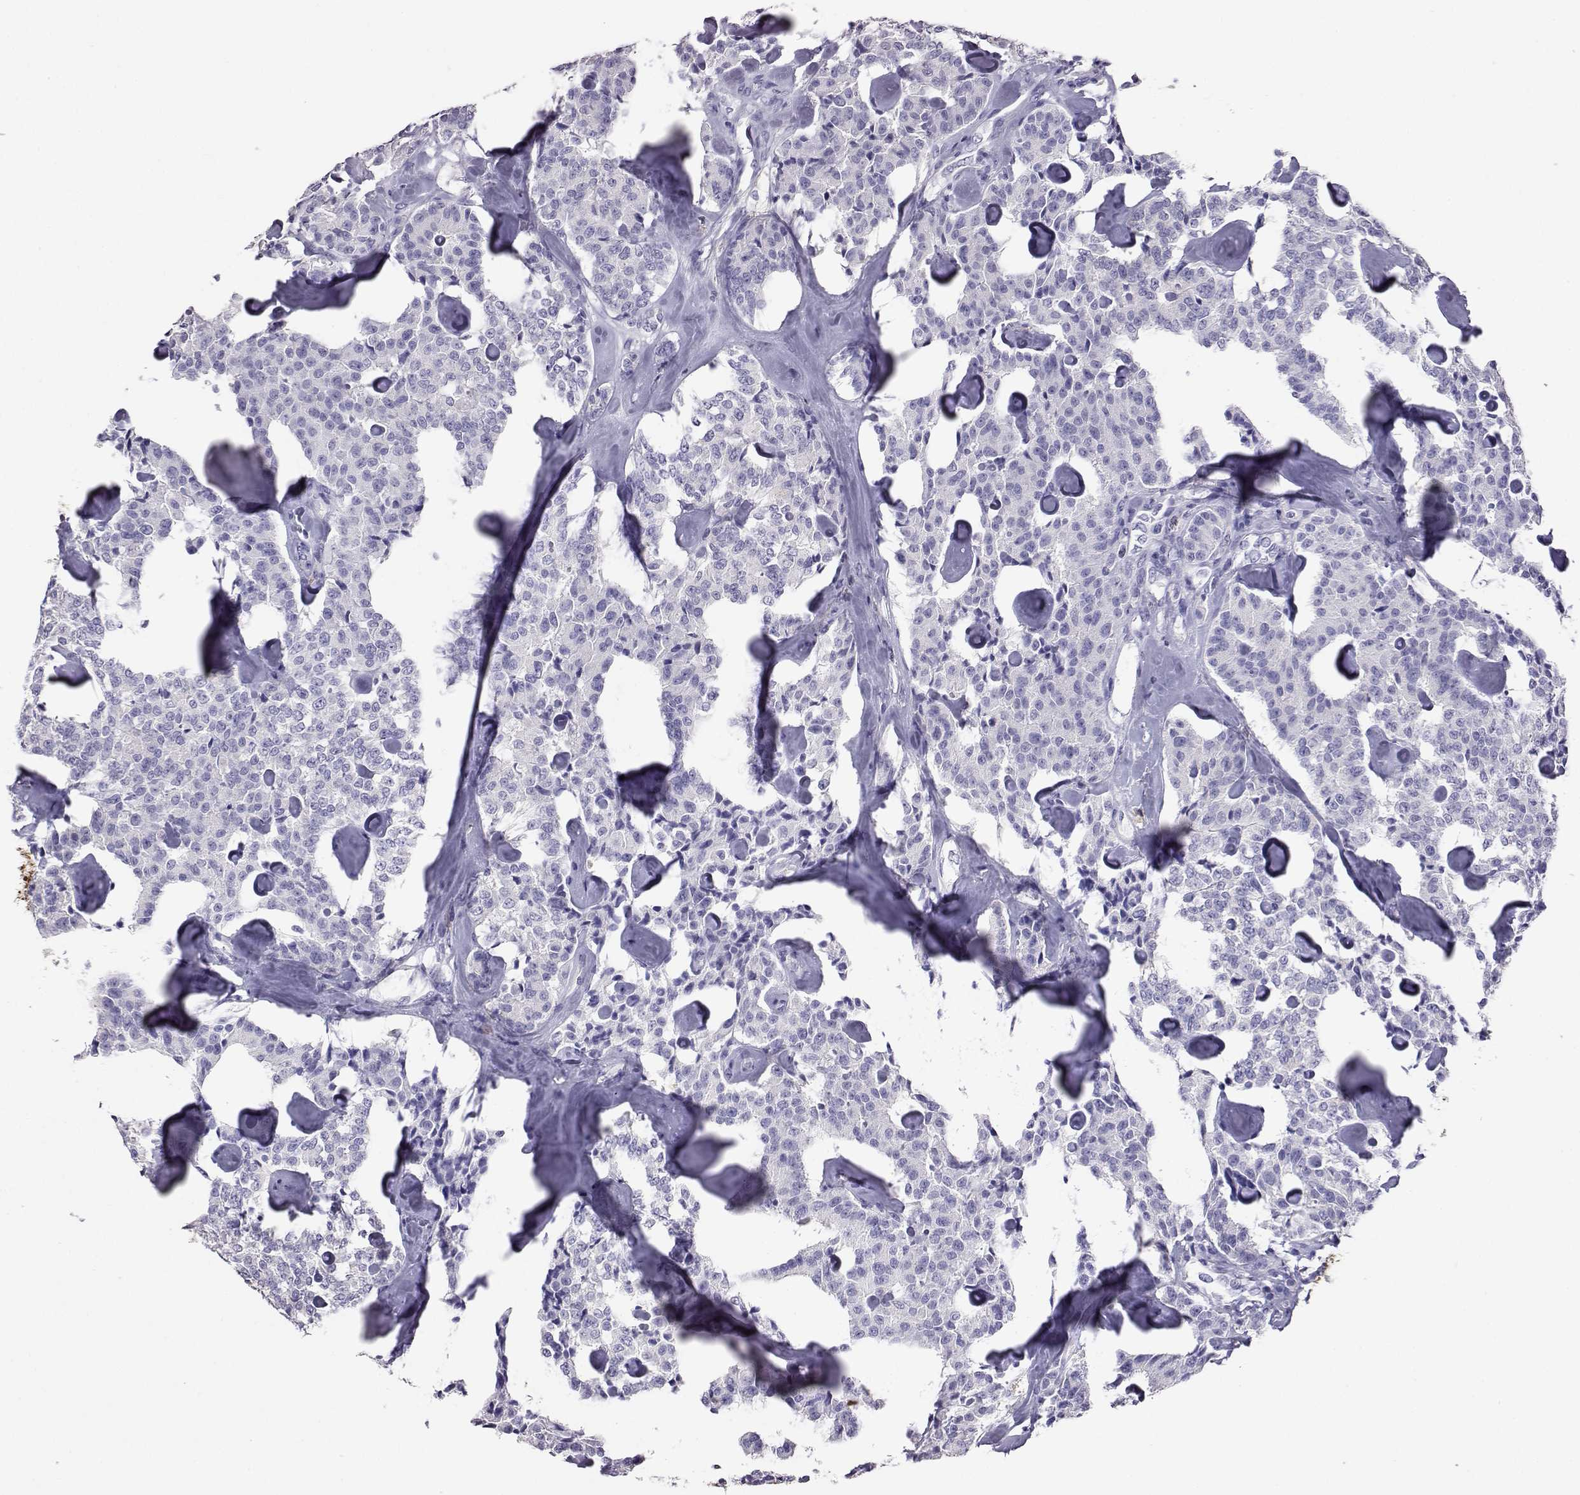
{"staining": {"intensity": "negative", "quantity": "none", "location": "none"}, "tissue": "carcinoid", "cell_type": "Tumor cells", "image_type": "cancer", "snomed": [{"axis": "morphology", "description": "Carcinoid, malignant, NOS"}, {"axis": "topography", "description": "Pancreas"}], "caption": "IHC histopathology image of malignant carcinoid stained for a protein (brown), which demonstrates no staining in tumor cells.", "gene": "AKR1B1", "patient": {"sex": "male", "age": 41}}